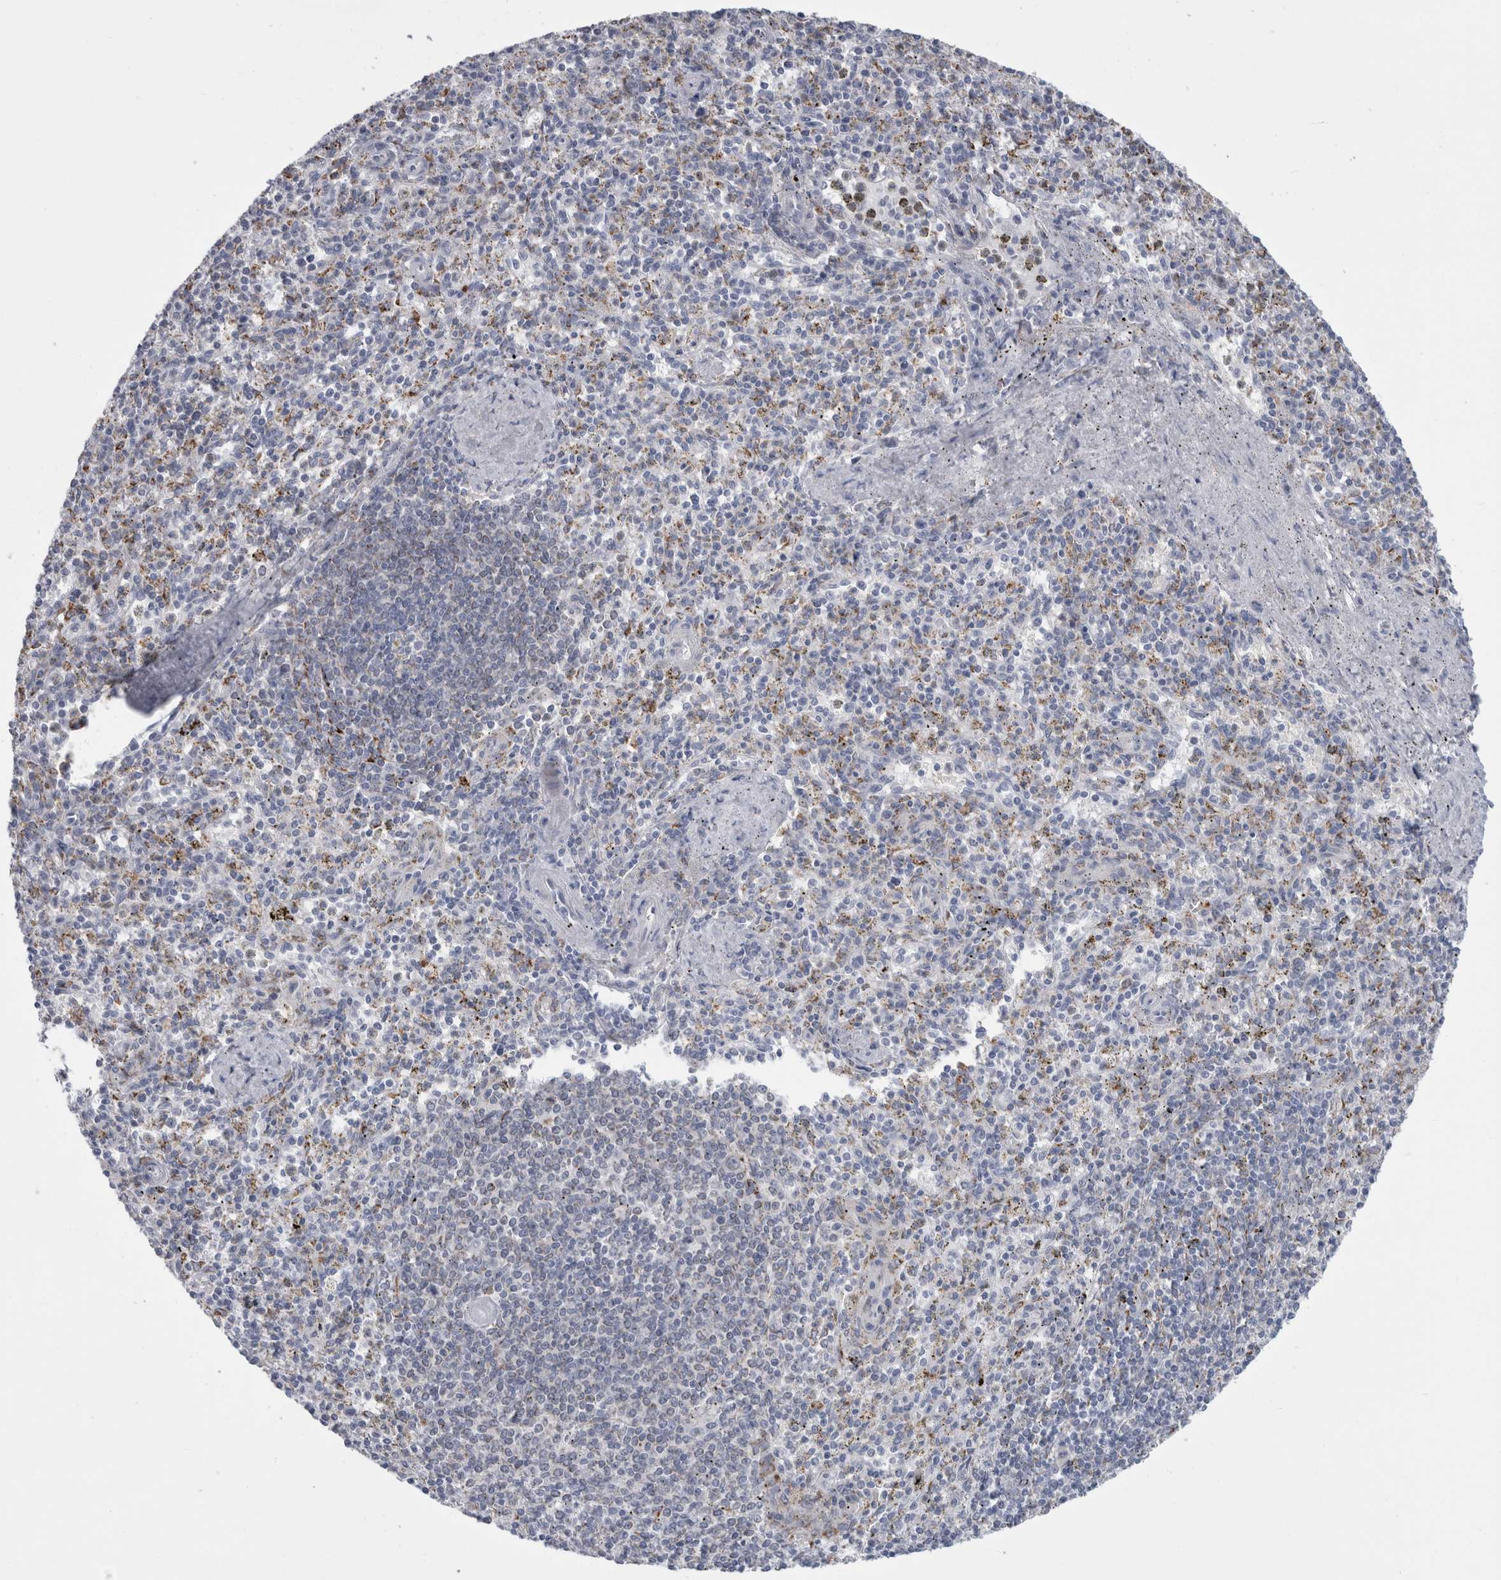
{"staining": {"intensity": "moderate", "quantity": "<25%", "location": "cytoplasmic/membranous"}, "tissue": "spleen", "cell_type": "Cells in red pulp", "image_type": "normal", "snomed": [{"axis": "morphology", "description": "Normal tissue, NOS"}, {"axis": "topography", "description": "Spleen"}], "caption": "High-power microscopy captured an immunohistochemistry (IHC) image of unremarkable spleen, revealing moderate cytoplasmic/membranous expression in about <25% of cells in red pulp. The staining was performed using DAB (3,3'-diaminobenzidine), with brown indicating positive protein expression. Nuclei are stained blue with hematoxylin.", "gene": "GATM", "patient": {"sex": "male", "age": 72}}